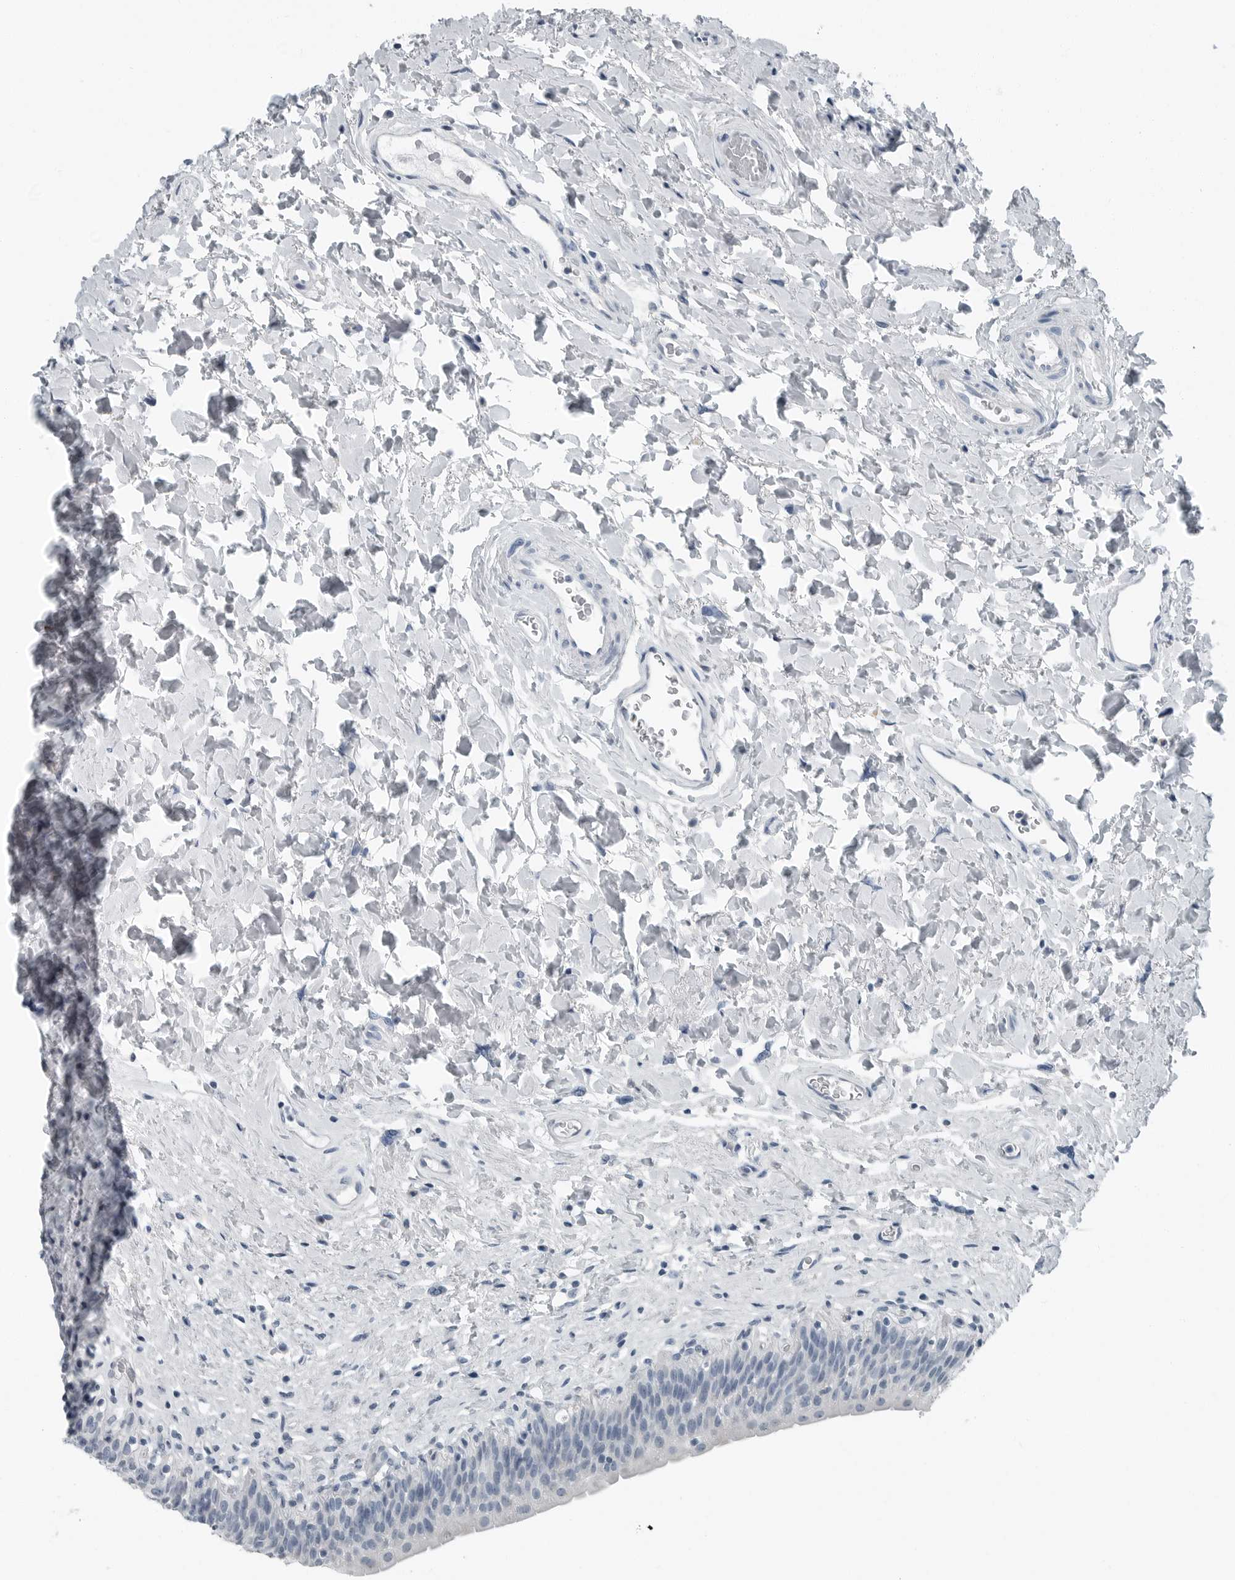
{"staining": {"intensity": "negative", "quantity": "none", "location": "none"}, "tissue": "urinary bladder", "cell_type": "Urothelial cells", "image_type": "normal", "snomed": [{"axis": "morphology", "description": "Normal tissue, NOS"}, {"axis": "topography", "description": "Urinary bladder"}], "caption": "IHC photomicrograph of benign urinary bladder: urinary bladder stained with DAB displays no significant protein positivity in urothelial cells.", "gene": "ZPBP2", "patient": {"sex": "male", "age": 83}}